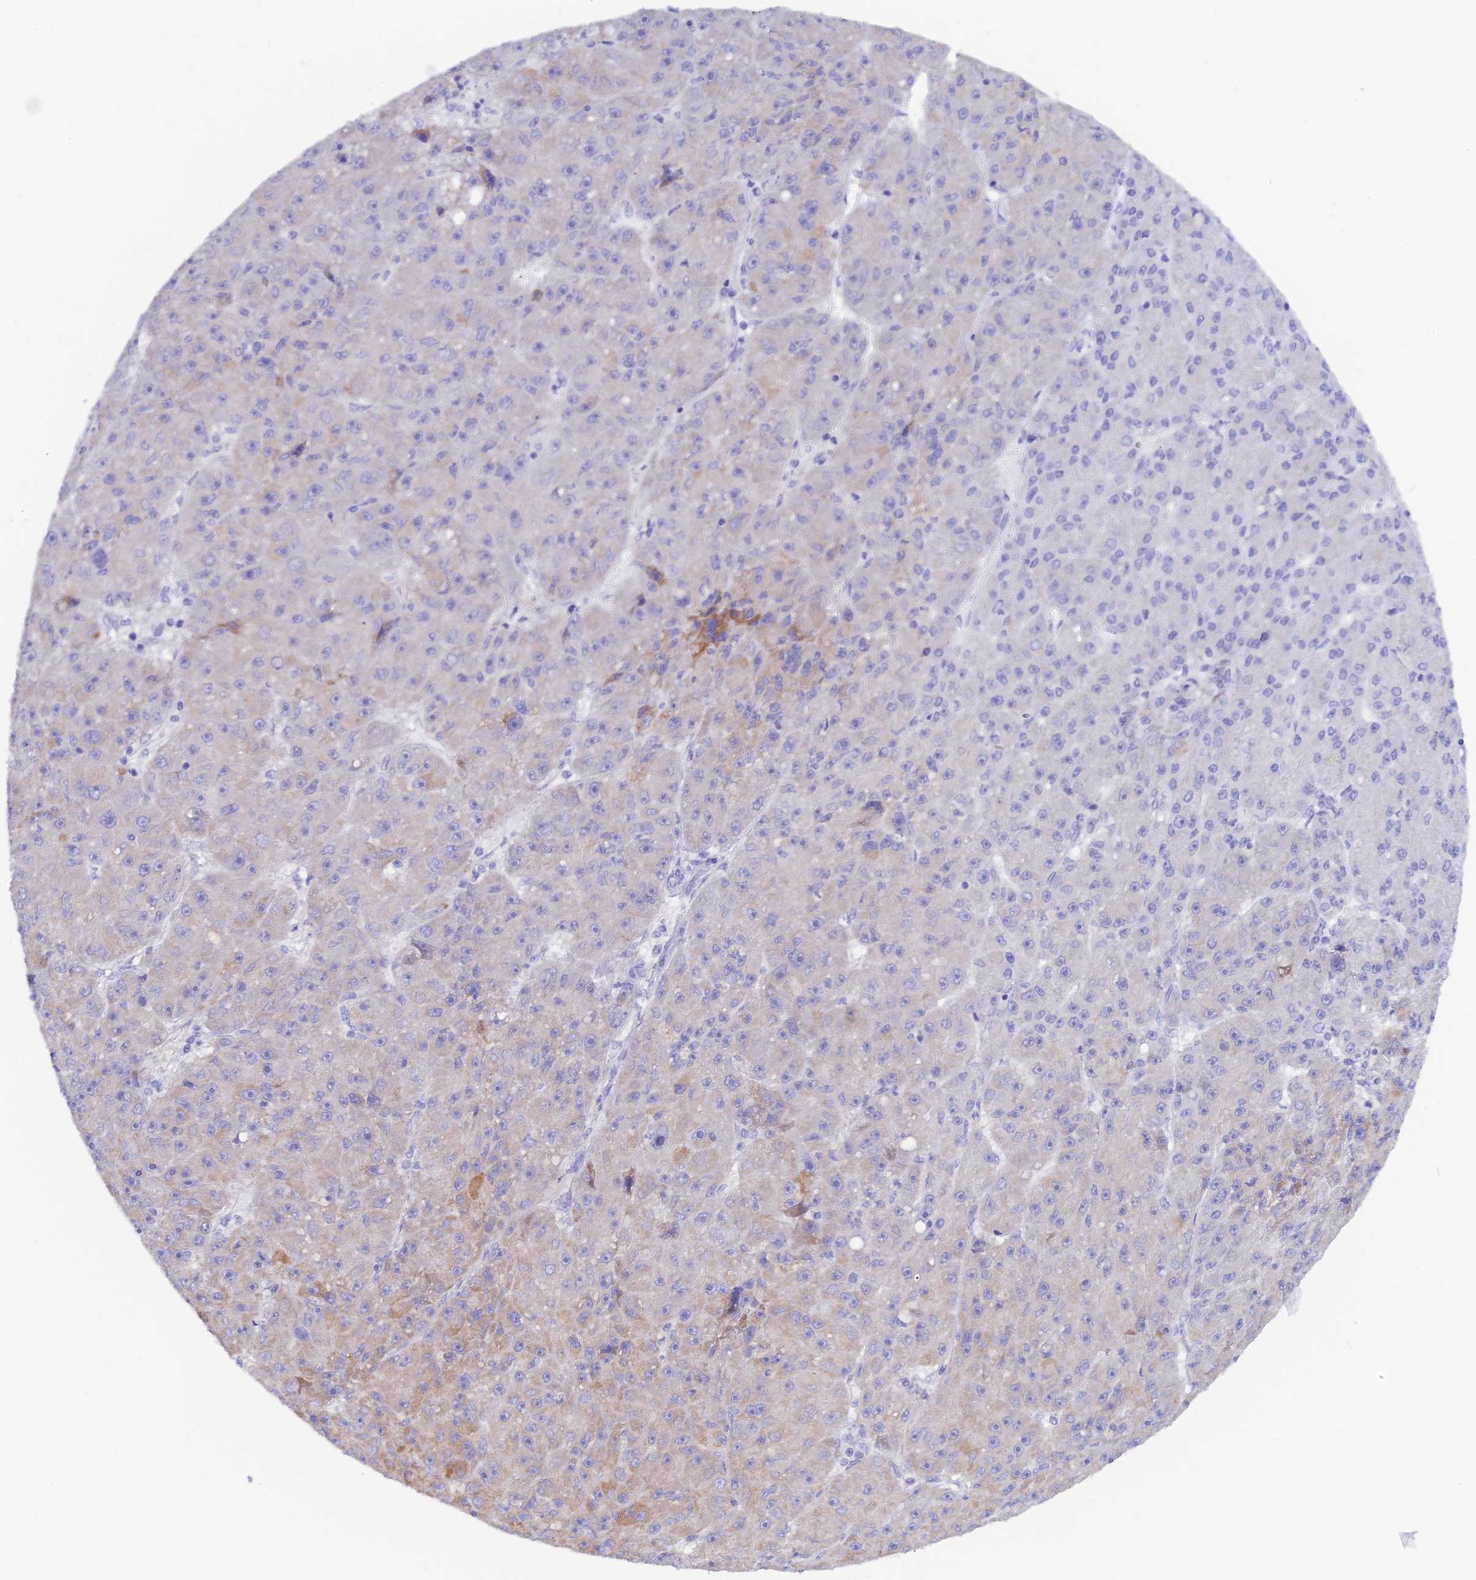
{"staining": {"intensity": "negative", "quantity": "none", "location": "none"}, "tissue": "liver cancer", "cell_type": "Tumor cells", "image_type": "cancer", "snomed": [{"axis": "morphology", "description": "Carcinoma, Hepatocellular, NOS"}, {"axis": "topography", "description": "Liver"}], "caption": "Protein analysis of liver cancer displays no significant staining in tumor cells.", "gene": "LZTFL1", "patient": {"sex": "male", "age": 67}}